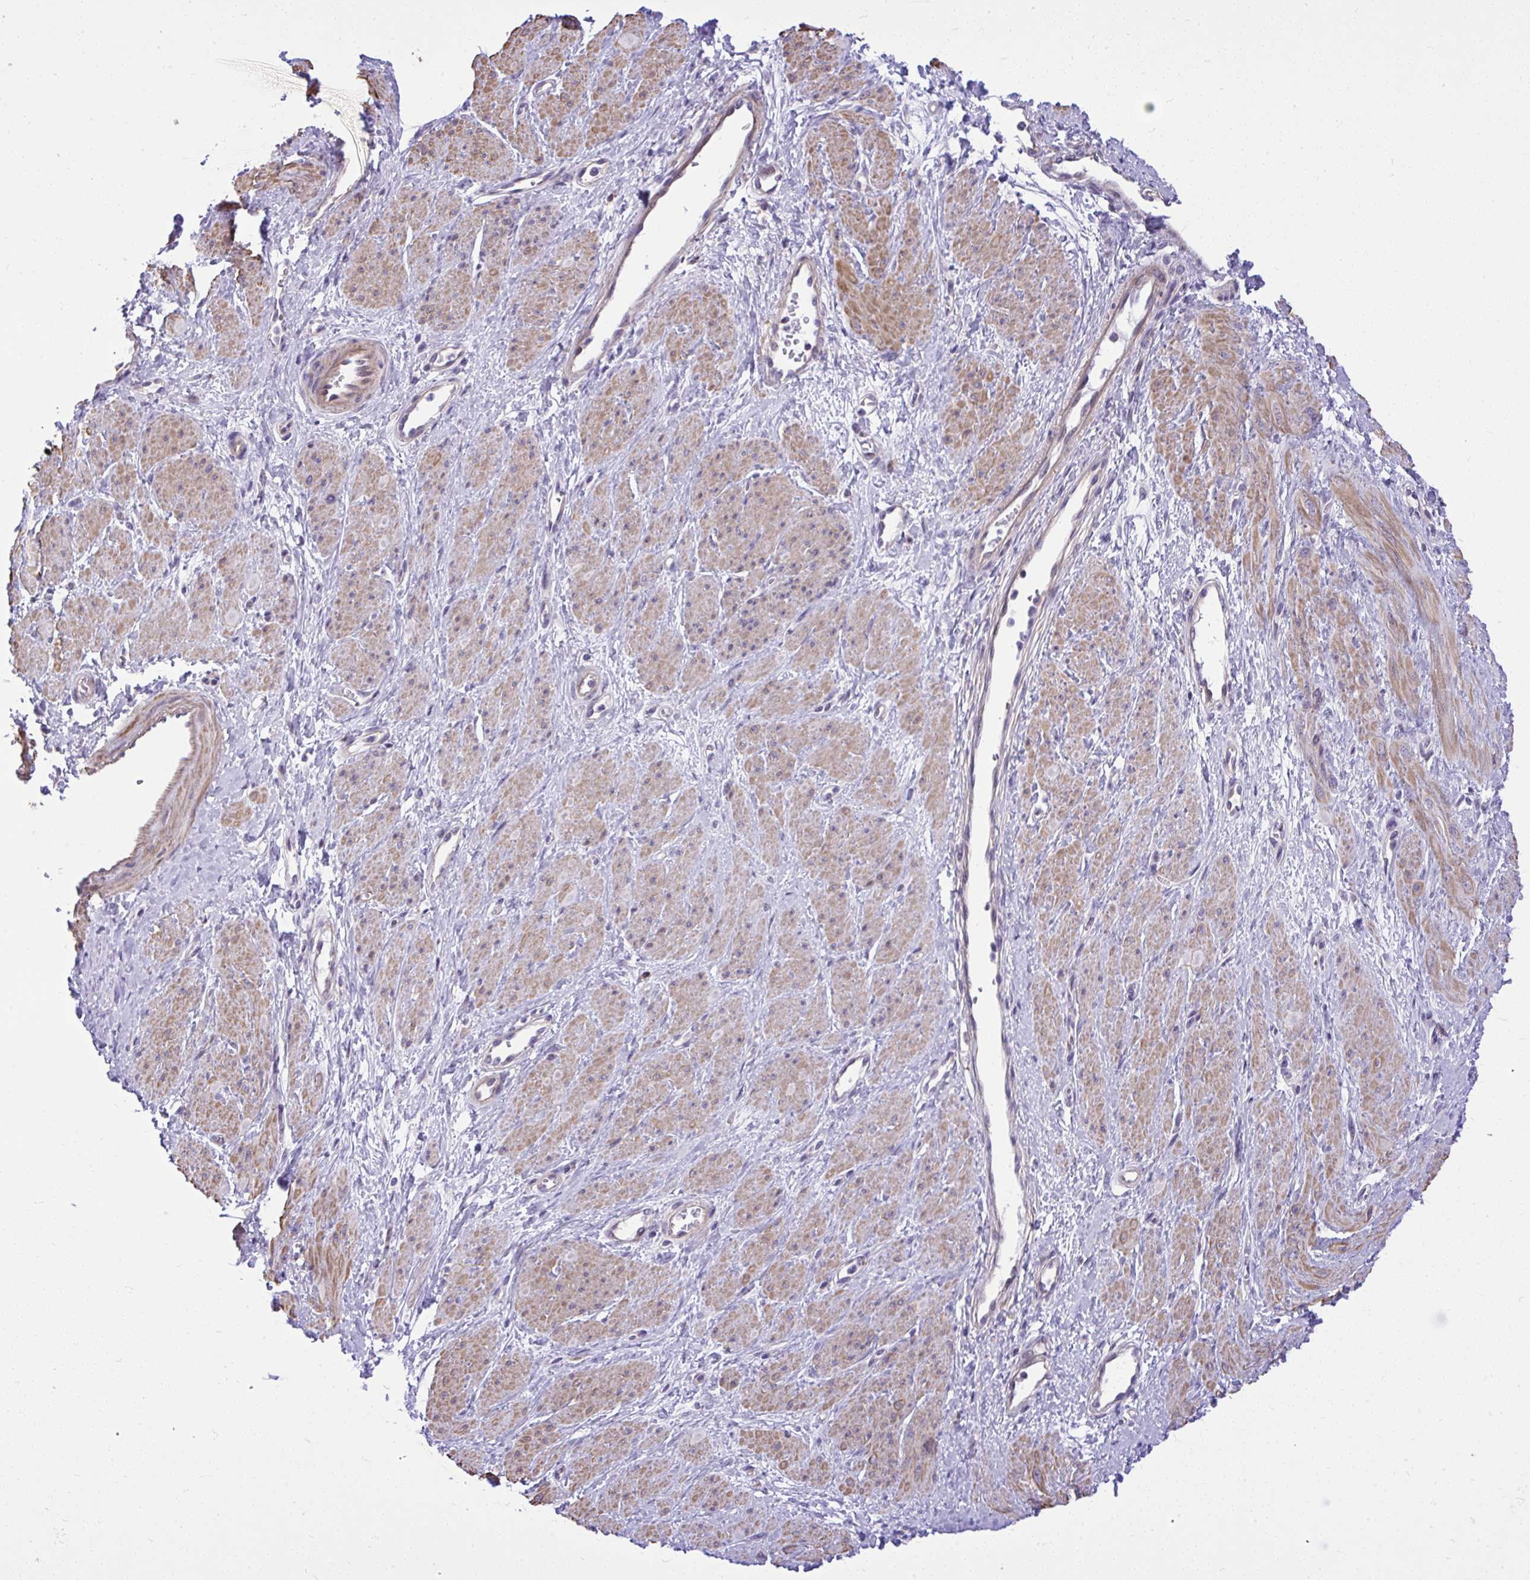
{"staining": {"intensity": "weak", "quantity": "25%-75%", "location": "cytoplasmic/membranous"}, "tissue": "smooth muscle", "cell_type": "Smooth muscle cells", "image_type": "normal", "snomed": [{"axis": "morphology", "description": "Normal tissue, NOS"}, {"axis": "topography", "description": "Smooth muscle"}, {"axis": "topography", "description": "Uterus"}], "caption": "Unremarkable smooth muscle demonstrates weak cytoplasmic/membranous staining in approximately 25%-75% of smooth muscle cells, visualized by immunohistochemistry.", "gene": "GRK4", "patient": {"sex": "female", "age": 39}}